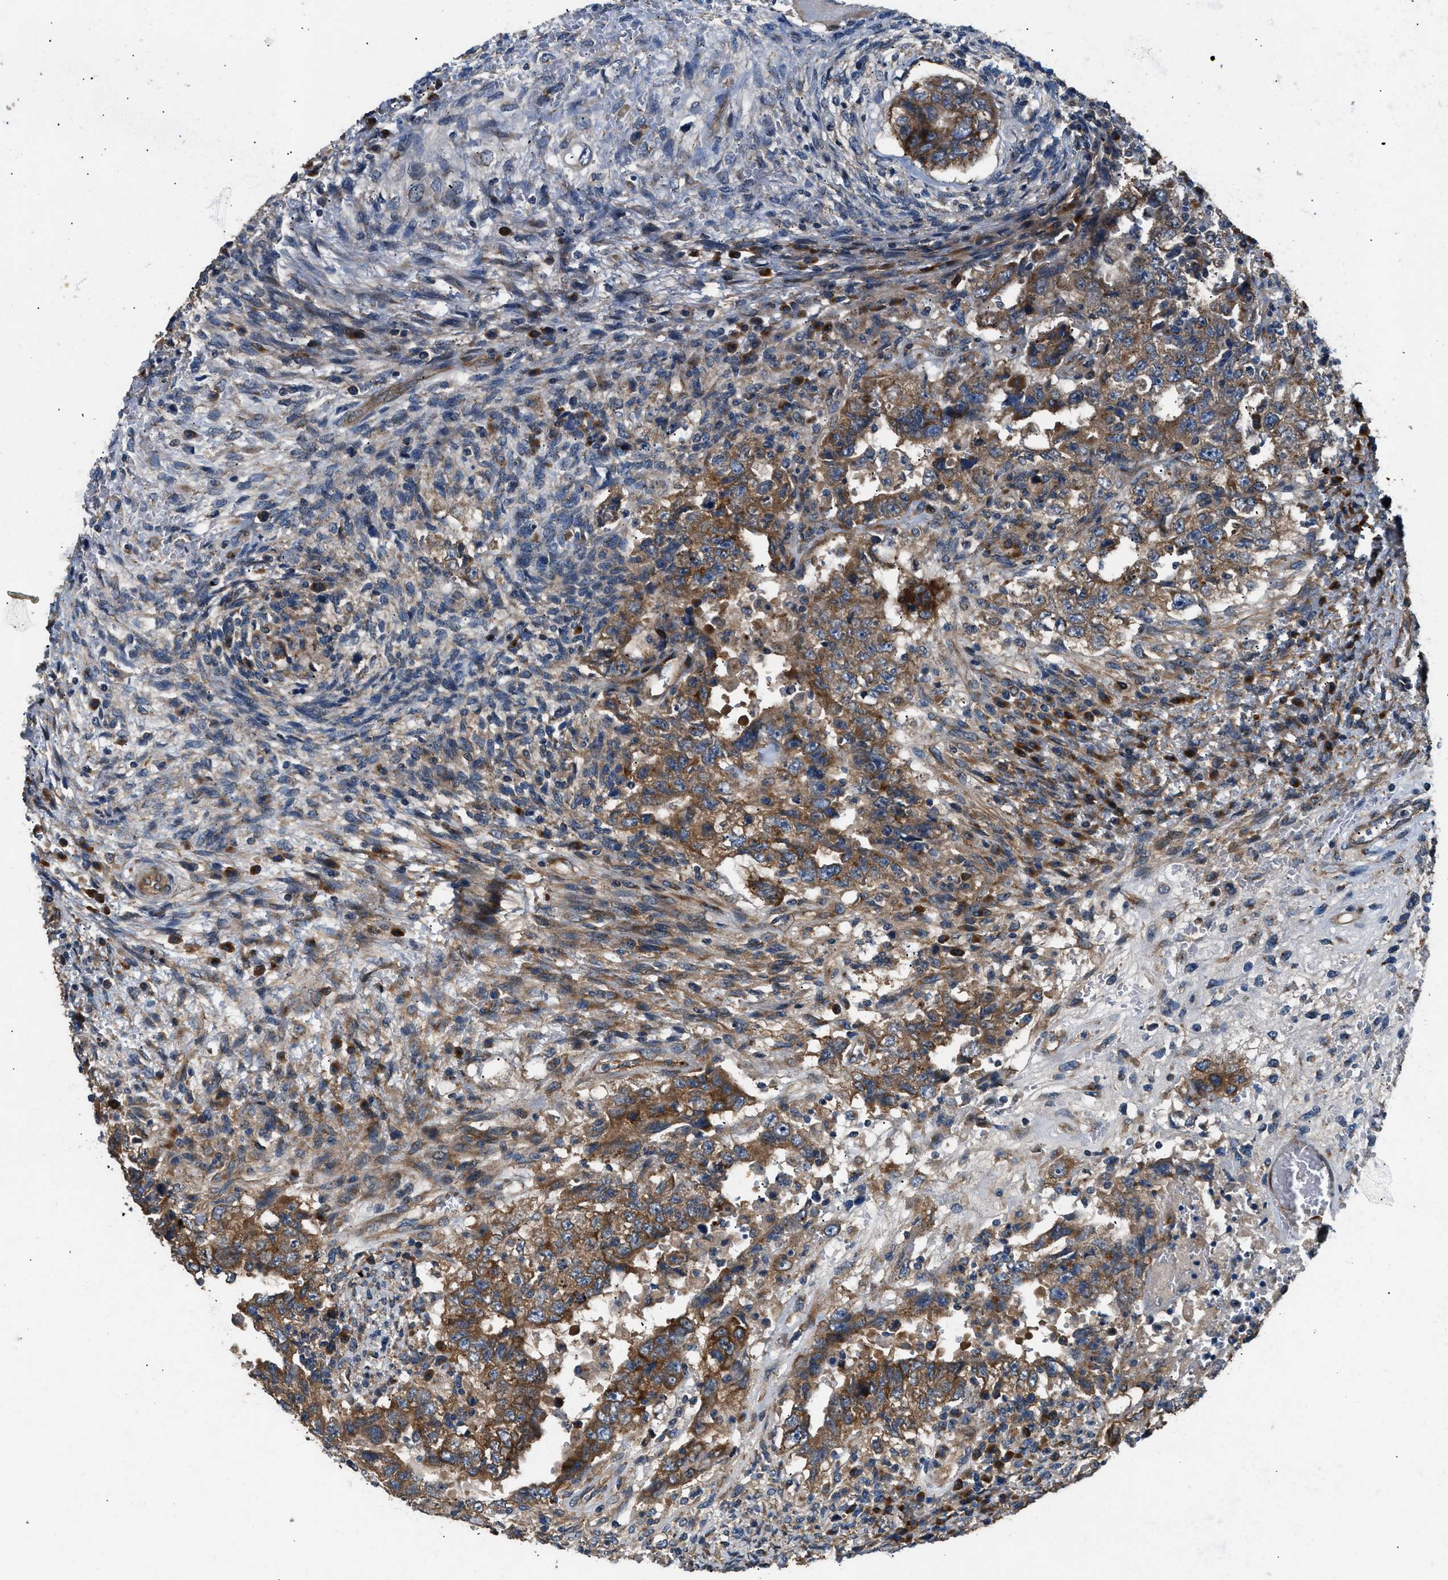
{"staining": {"intensity": "moderate", "quantity": ">75%", "location": "cytoplasmic/membranous"}, "tissue": "testis cancer", "cell_type": "Tumor cells", "image_type": "cancer", "snomed": [{"axis": "morphology", "description": "Carcinoma, Embryonal, NOS"}, {"axis": "topography", "description": "Testis"}], "caption": "Embryonal carcinoma (testis) stained with DAB (3,3'-diaminobenzidine) immunohistochemistry shows medium levels of moderate cytoplasmic/membranous expression in approximately >75% of tumor cells. (DAB (3,3'-diaminobenzidine) IHC, brown staining for protein, blue staining for nuclei).", "gene": "LYSMD3", "patient": {"sex": "male", "age": 26}}